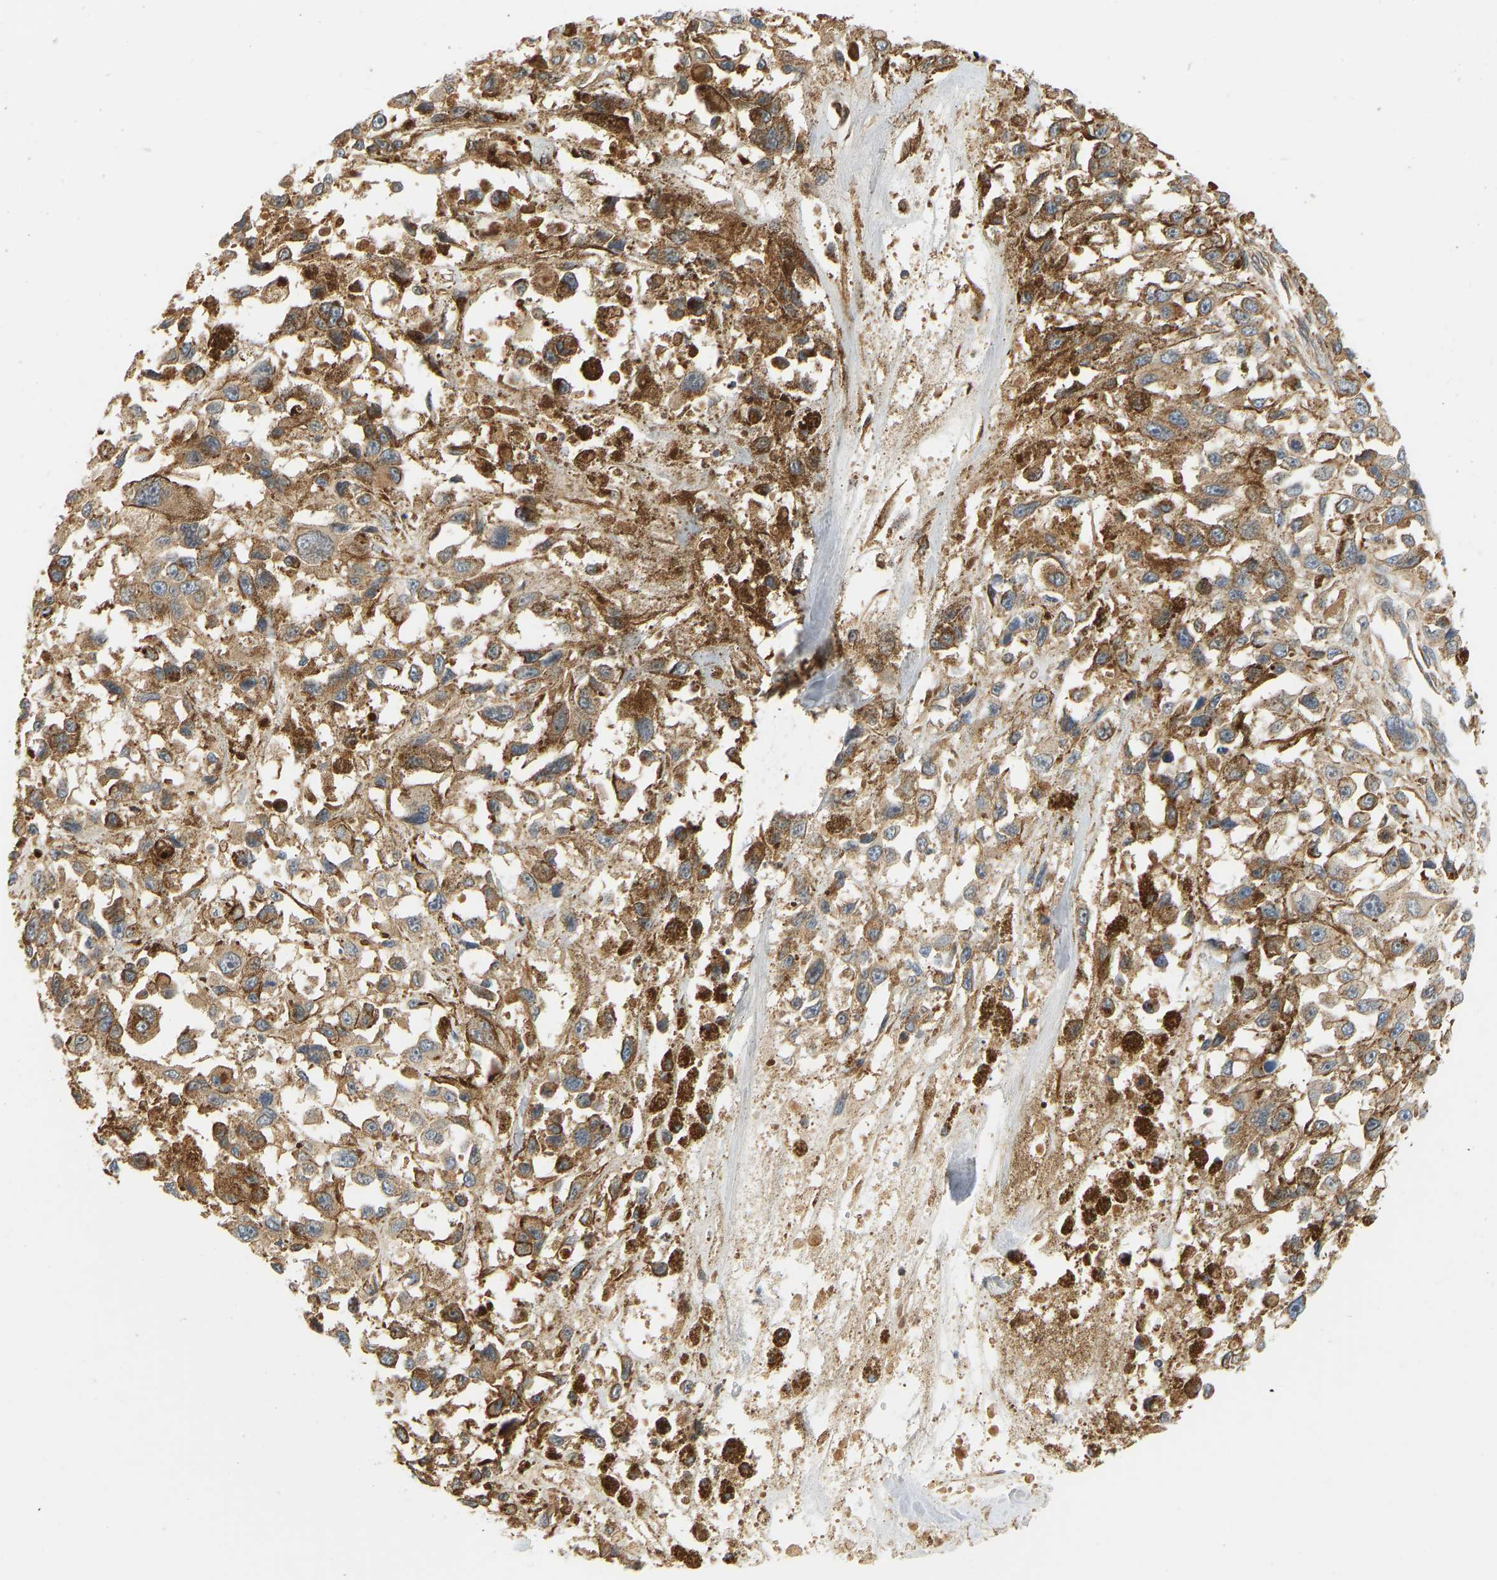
{"staining": {"intensity": "weak", "quantity": "25%-75%", "location": "cytoplasmic/membranous"}, "tissue": "melanoma", "cell_type": "Tumor cells", "image_type": "cancer", "snomed": [{"axis": "morphology", "description": "Malignant melanoma, Metastatic site"}, {"axis": "topography", "description": "Lymph node"}], "caption": "Tumor cells reveal low levels of weak cytoplasmic/membranous staining in approximately 25%-75% of cells in human melanoma. Immunohistochemistry (ihc) stains the protein in brown and the nuclei are stained blue.", "gene": "CEP57", "patient": {"sex": "male", "age": 59}}